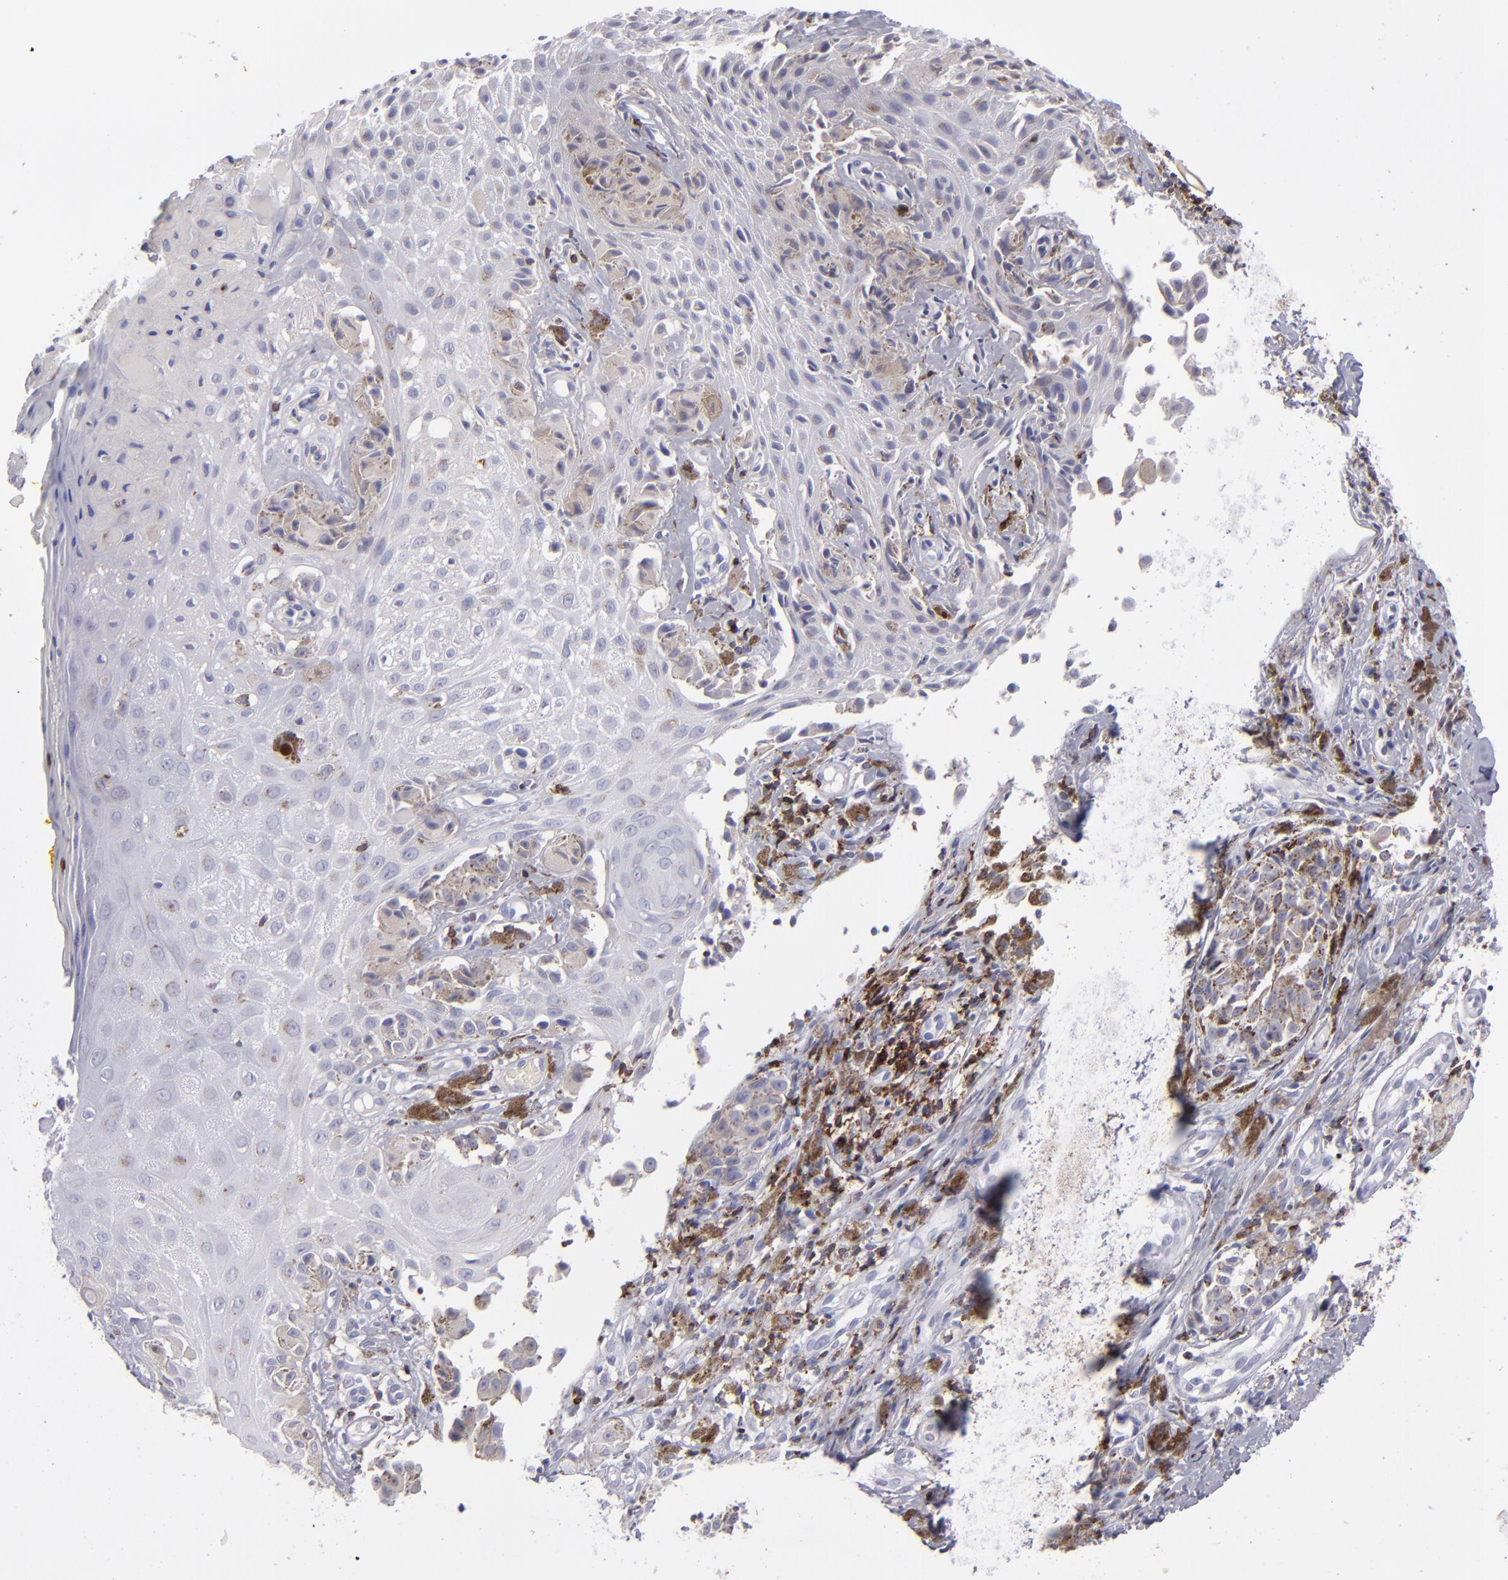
{"staining": {"intensity": "negative", "quantity": "none", "location": "none"}, "tissue": "melanoma", "cell_type": "Tumor cells", "image_type": "cancer", "snomed": [{"axis": "morphology", "description": "Malignant melanoma, NOS"}, {"axis": "topography", "description": "Skin"}], "caption": "Protein analysis of melanoma exhibits no significant staining in tumor cells.", "gene": "CD2", "patient": {"sex": "male", "age": 67}}